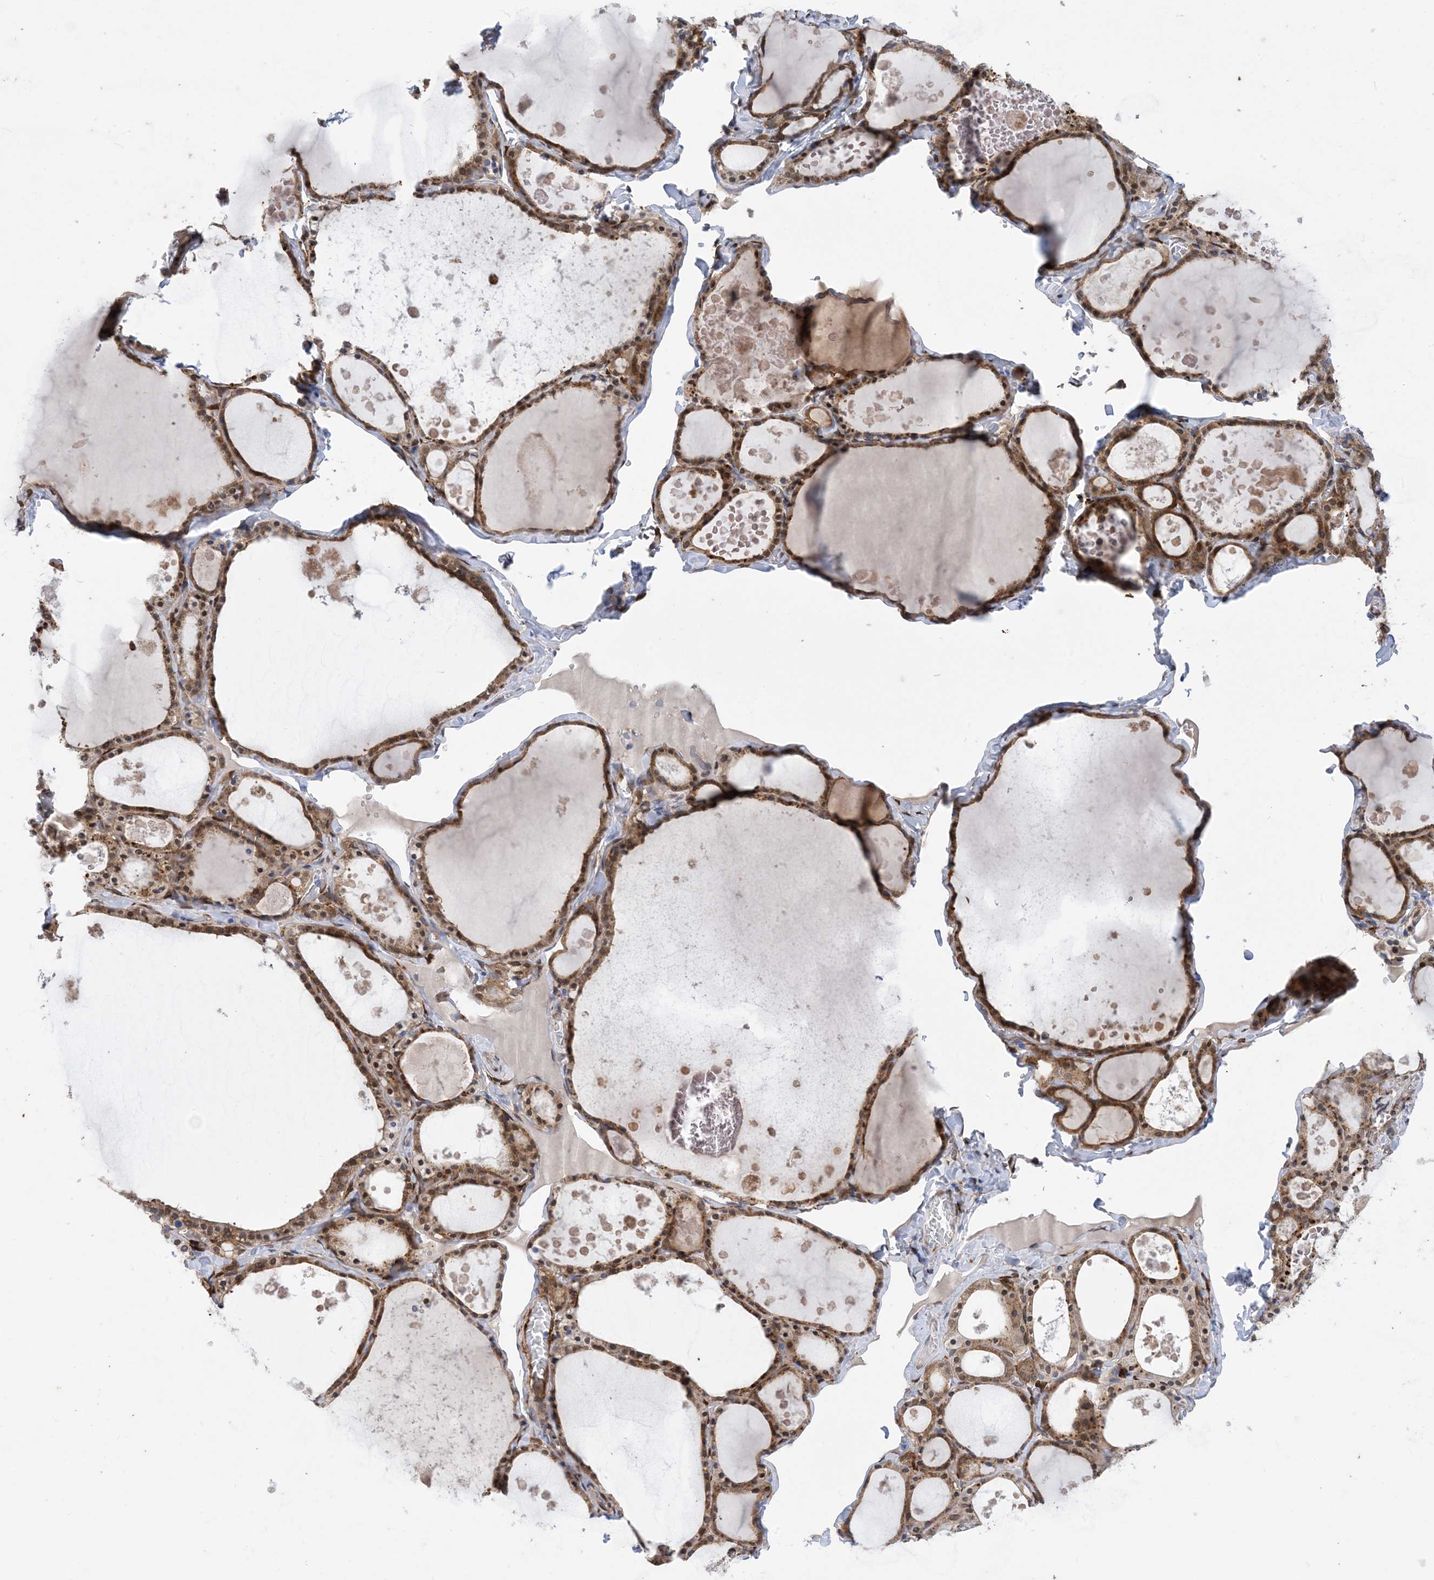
{"staining": {"intensity": "moderate", "quantity": ">75%", "location": "cytoplasmic/membranous"}, "tissue": "thyroid gland", "cell_type": "Glandular cells", "image_type": "normal", "snomed": [{"axis": "morphology", "description": "Normal tissue, NOS"}, {"axis": "topography", "description": "Thyroid gland"}], "caption": "Brown immunohistochemical staining in benign thyroid gland shows moderate cytoplasmic/membranous positivity in about >75% of glandular cells.", "gene": "RBMS3", "patient": {"sex": "male", "age": 56}}